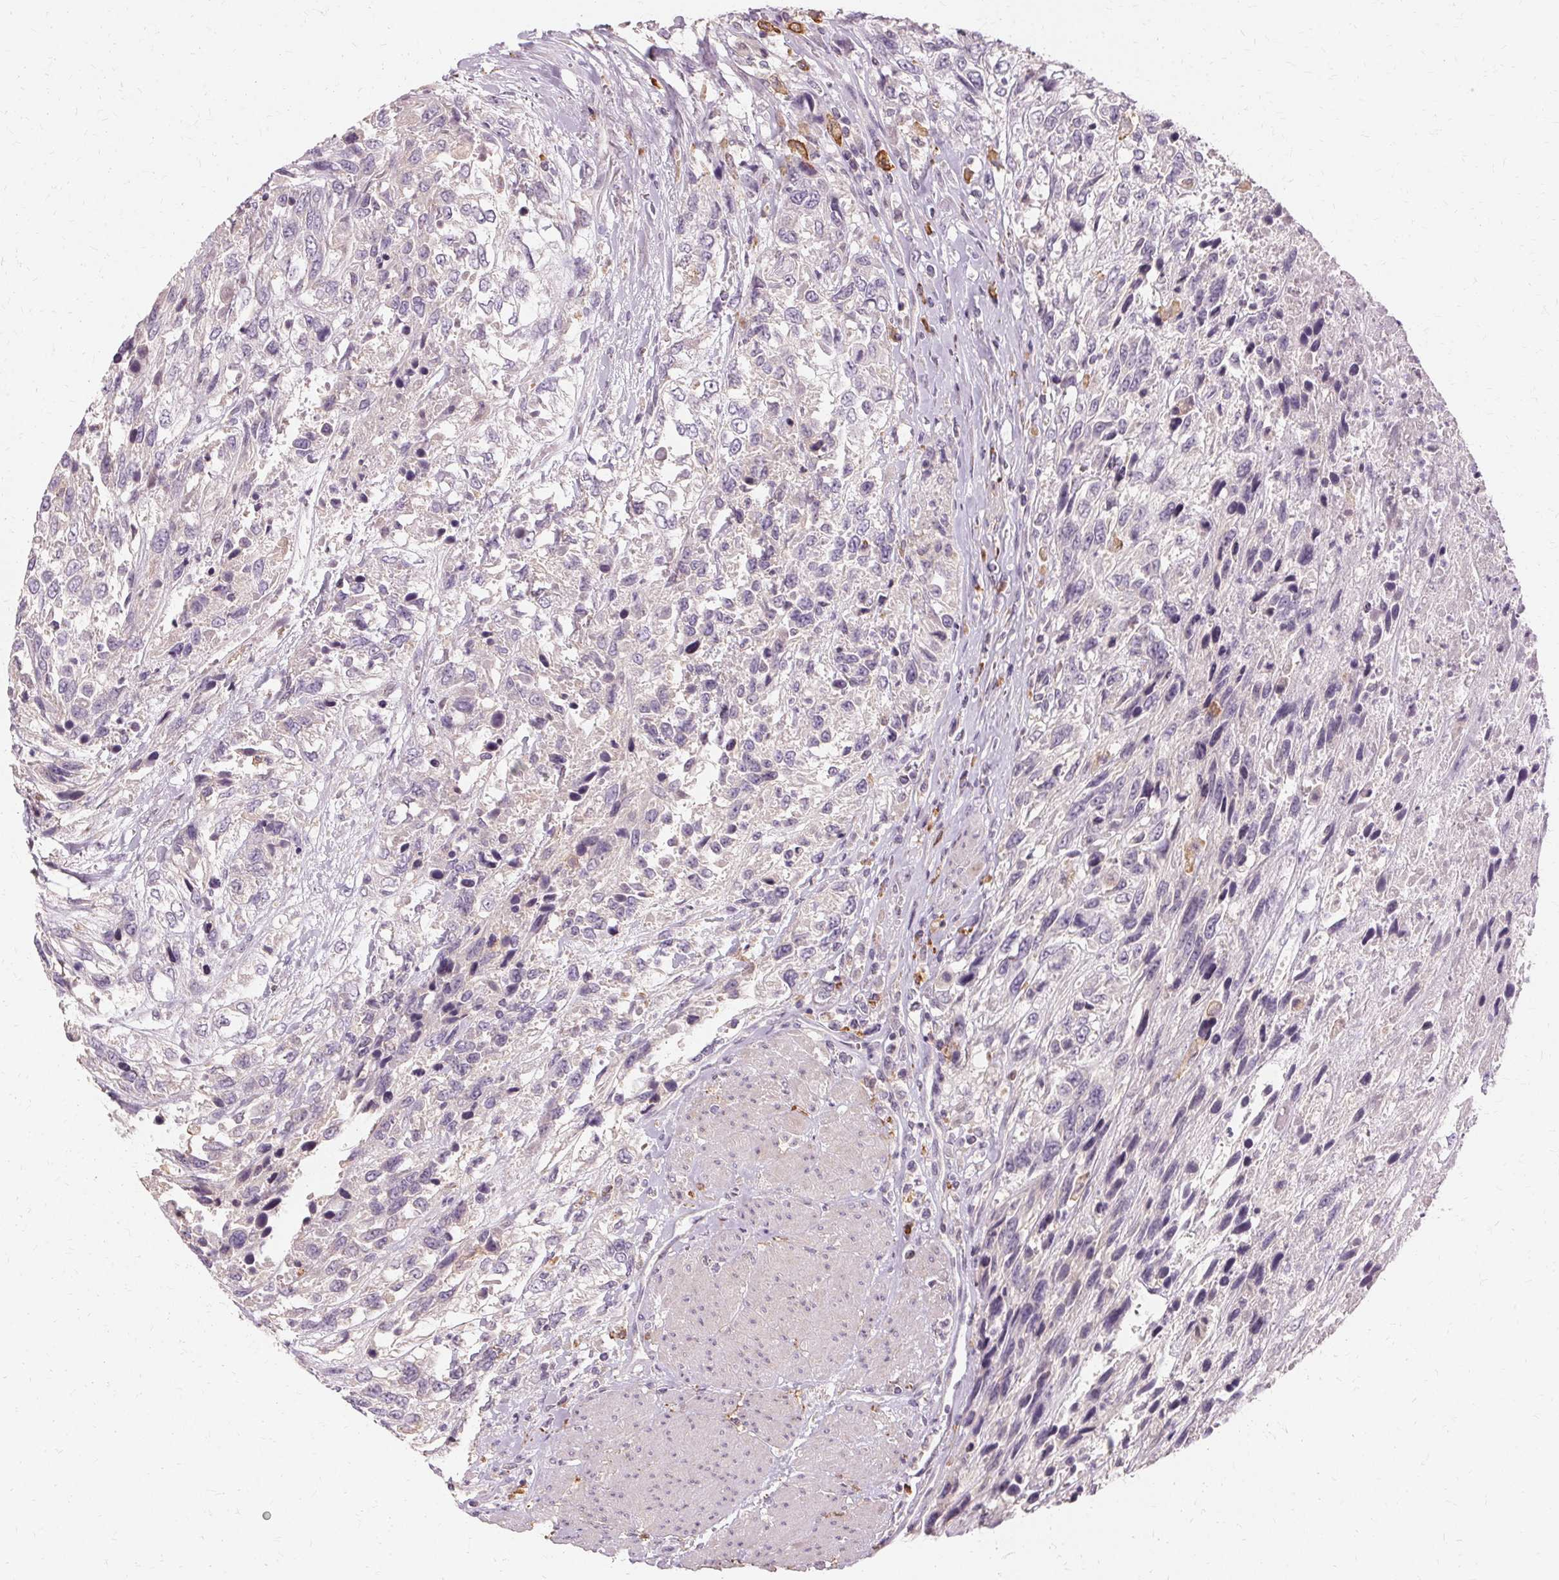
{"staining": {"intensity": "negative", "quantity": "none", "location": "none"}, "tissue": "urothelial cancer", "cell_type": "Tumor cells", "image_type": "cancer", "snomed": [{"axis": "morphology", "description": "Urothelial carcinoma, High grade"}, {"axis": "topography", "description": "Urinary bladder"}], "caption": "Immunohistochemical staining of urothelial cancer exhibits no significant expression in tumor cells. (DAB immunohistochemistry with hematoxylin counter stain).", "gene": "IFNGR1", "patient": {"sex": "female", "age": 70}}